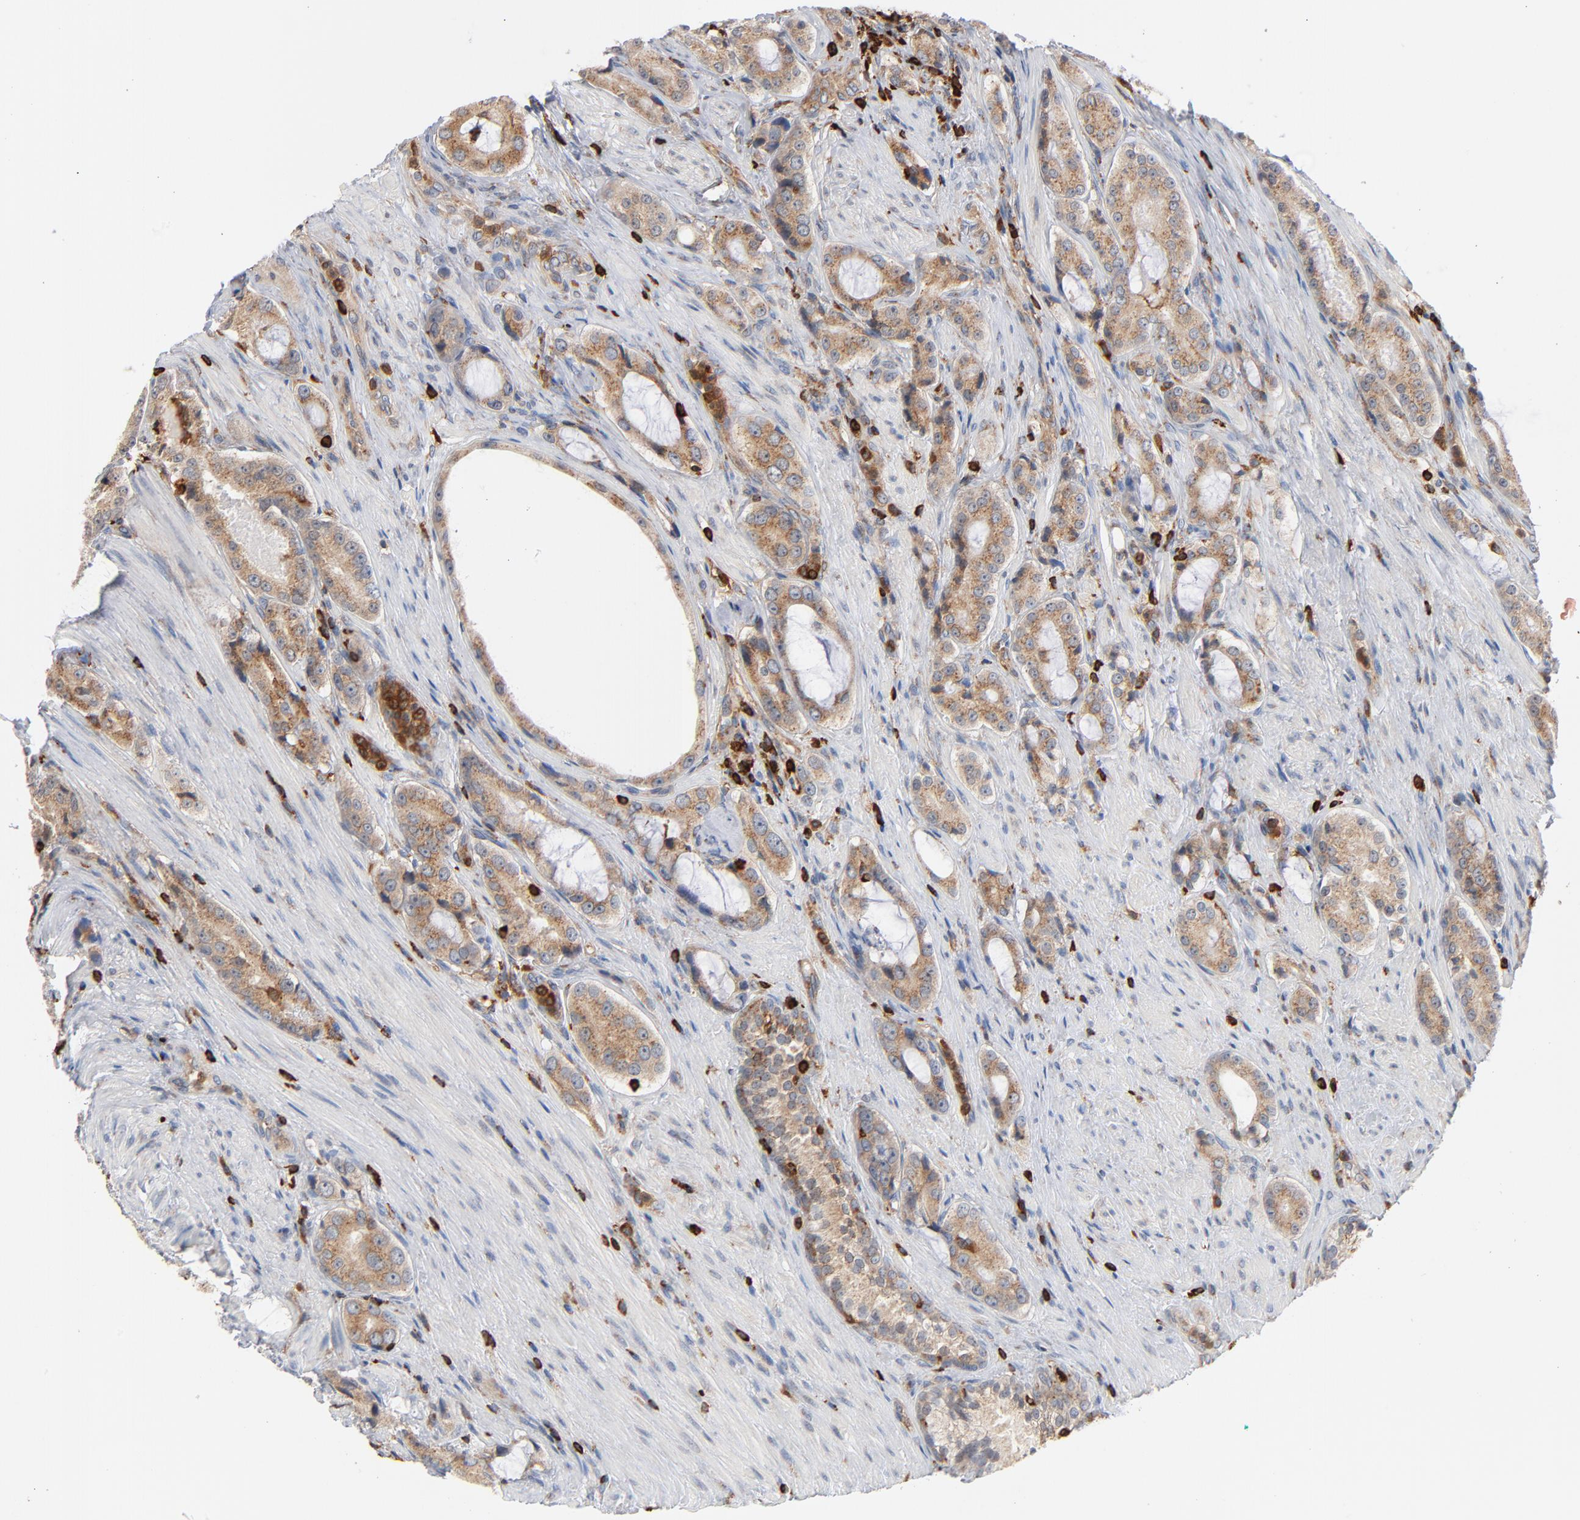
{"staining": {"intensity": "weak", "quantity": ">75%", "location": "cytoplasmic/membranous"}, "tissue": "prostate cancer", "cell_type": "Tumor cells", "image_type": "cancer", "snomed": [{"axis": "morphology", "description": "Adenocarcinoma, High grade"}, {"axis": "topography", "description": "Prostate"}], "caption": "The photomicrograph shows immunohistochemical staining of prostate cancer (high-grade adenocarcinoma). There is weak cytoplasmic/membranous staining is present in approximately >75% of tumor cells. (DAB = brown stain, brightfield microscopy at high magnification).", "gene": "SH3KBP1", "patient": {"sex": "male", "age": 72}}